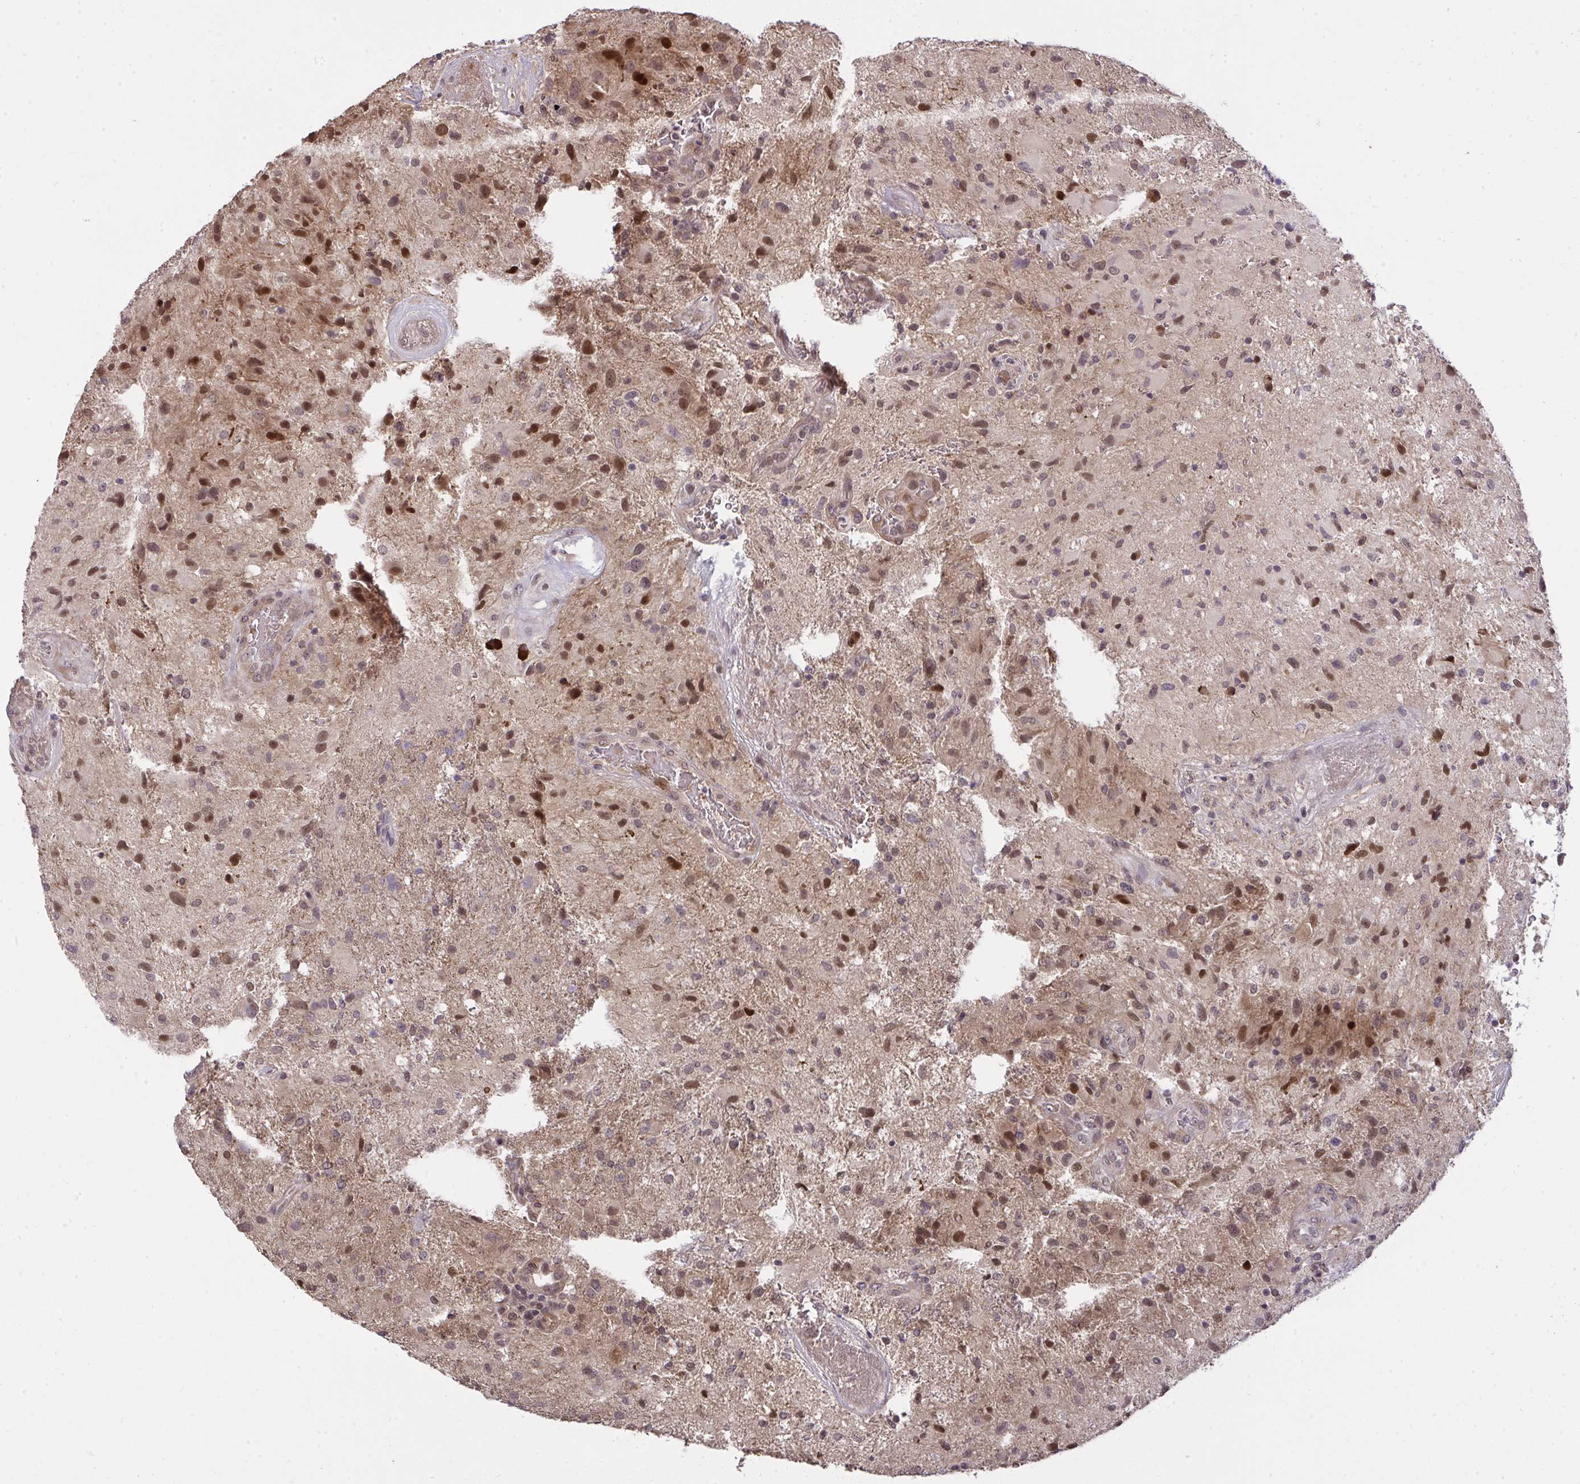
{"staining": {"intensity": "moderate", "quantity": ">75%", "location": "nuclear"}, "tissue": "glioma", "cell_type": "Tumor cells", "image_type": "cancer", "snomed": [{"axis": "morphology", "description": "Glioma, malignant, High grade"}, {"axis": "topography", "description": "Brain"}], "caption": "A micrograph showing moderate nuclear positivity in approximately >75% of tumor cells in glioma, as visualized by brown immunohistochemical staining.", "gene": "ZSCAN9", "patient": {"sex": "male", "age": 53}}